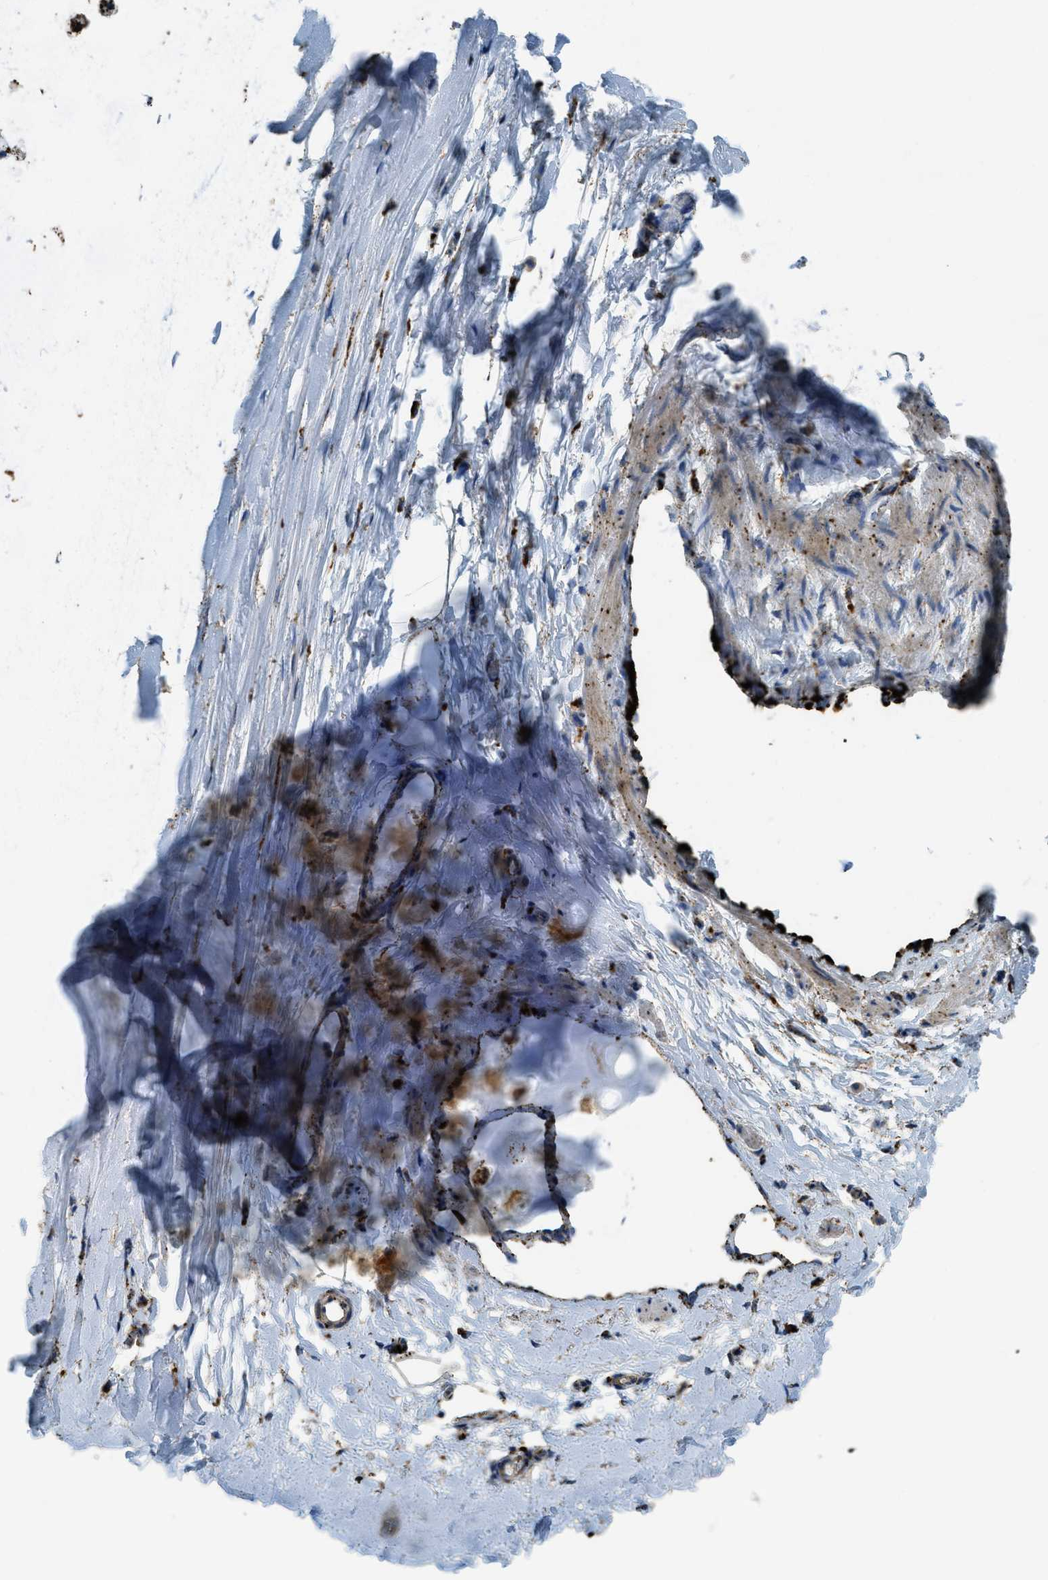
{"staining": {"intensity": "strong", "quantity": ">75%", "location": "cytoplasmic/membranous"}, "tissue": "adipose tissue", "cell_type": "Adipocytes", "image_type": "normal", "snomed": [{"axis": "morphology", "description": "Normal tissue, NOS"}, {"axis": "topography", "description": "Cartilage tissue"}, {"axis": "topography", "description": "Bronchus"}], "caption": "Protein staining of unremarkable adipose tissue exhibits strong cytoplasmic/membranous staining in approximately >75% of adipocytes.", "gene": "SCARB2", "patient": {"sex": "female", "age": 53}}